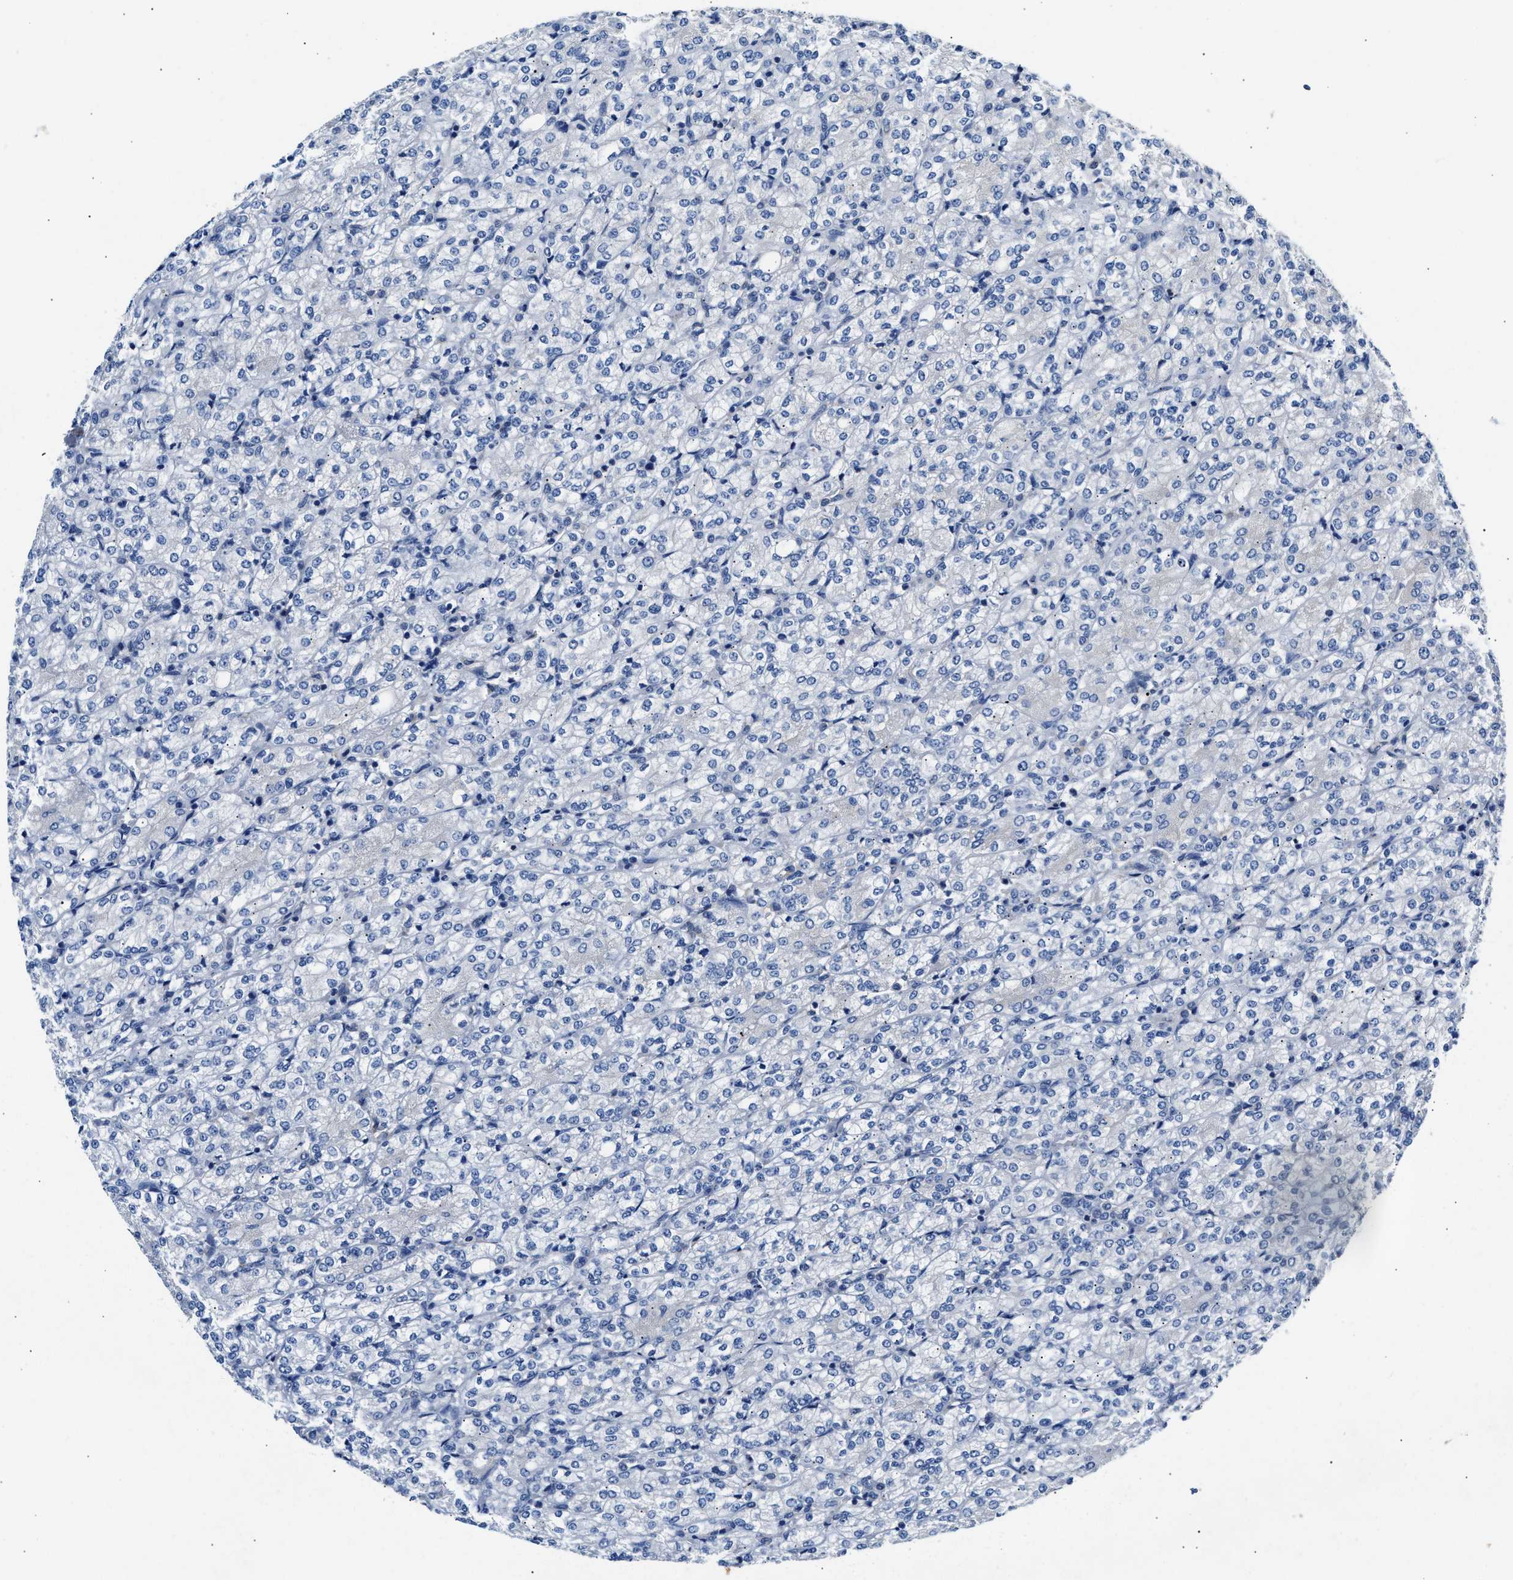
{"staining": {"intensity": "negative", "quantity": "none", "location": "none"}, "tissue": "renal cancer", "cell_type": "Tumor cells", "image_type": "cancer", "snomed": [{"axis": "morphology", "description": "Adenocarcinoma, NOS"}, {"axis": "topography", "description": "Kidney"}], "caption": "IHC histopathology image of neoplastic tissue: human renal adenocarcinoma stained with DAB (3,3'-diaminobenzidine) exhibits no significant protein positivity in tumor cells.", "gene": "TUT7", "patient": {"sex": "male", "age": 77}}